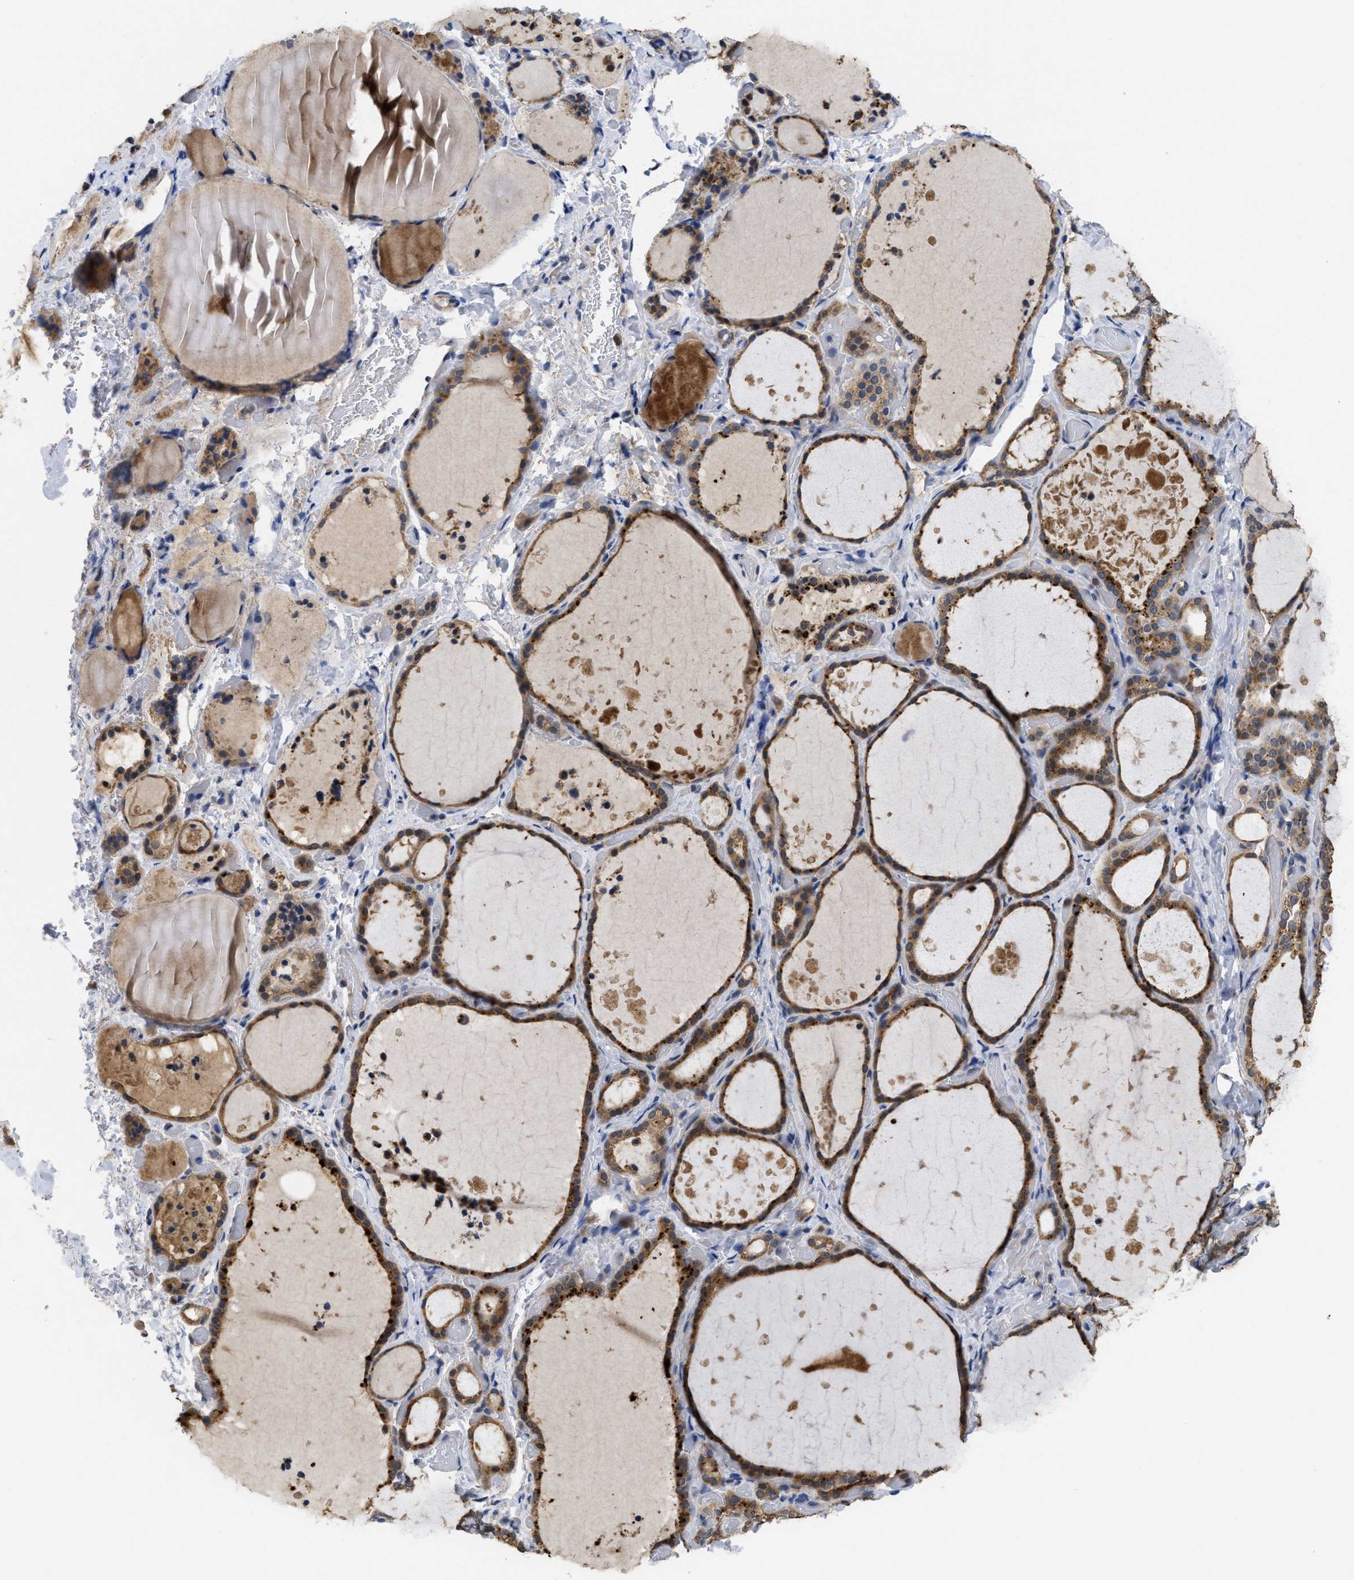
{"staining": {"intensity": "moderate", "quantity": ">75%", "location": "cytoplasmic/membranous"}, "tissue": "thyroid gland", "cell_type": "Glandular cells", "image_type": "normal", "snomed": [{"axis": "morphology", "description": "Normal tissue, NOS"}, {"axis": "topography", "description": "Thyroid gland"}], "caption": "Immunohistochemistry (IHC) of unremarkable human thyroid gland displays medium levels of moderate cytoplasmic/membranous expression in approximately >75% of glandular cells. (brown staining indicates protein expression, while blue staining denotes nuclei).", "gene": "RNF216", "patient": {"sex": "female", "age": 44}}